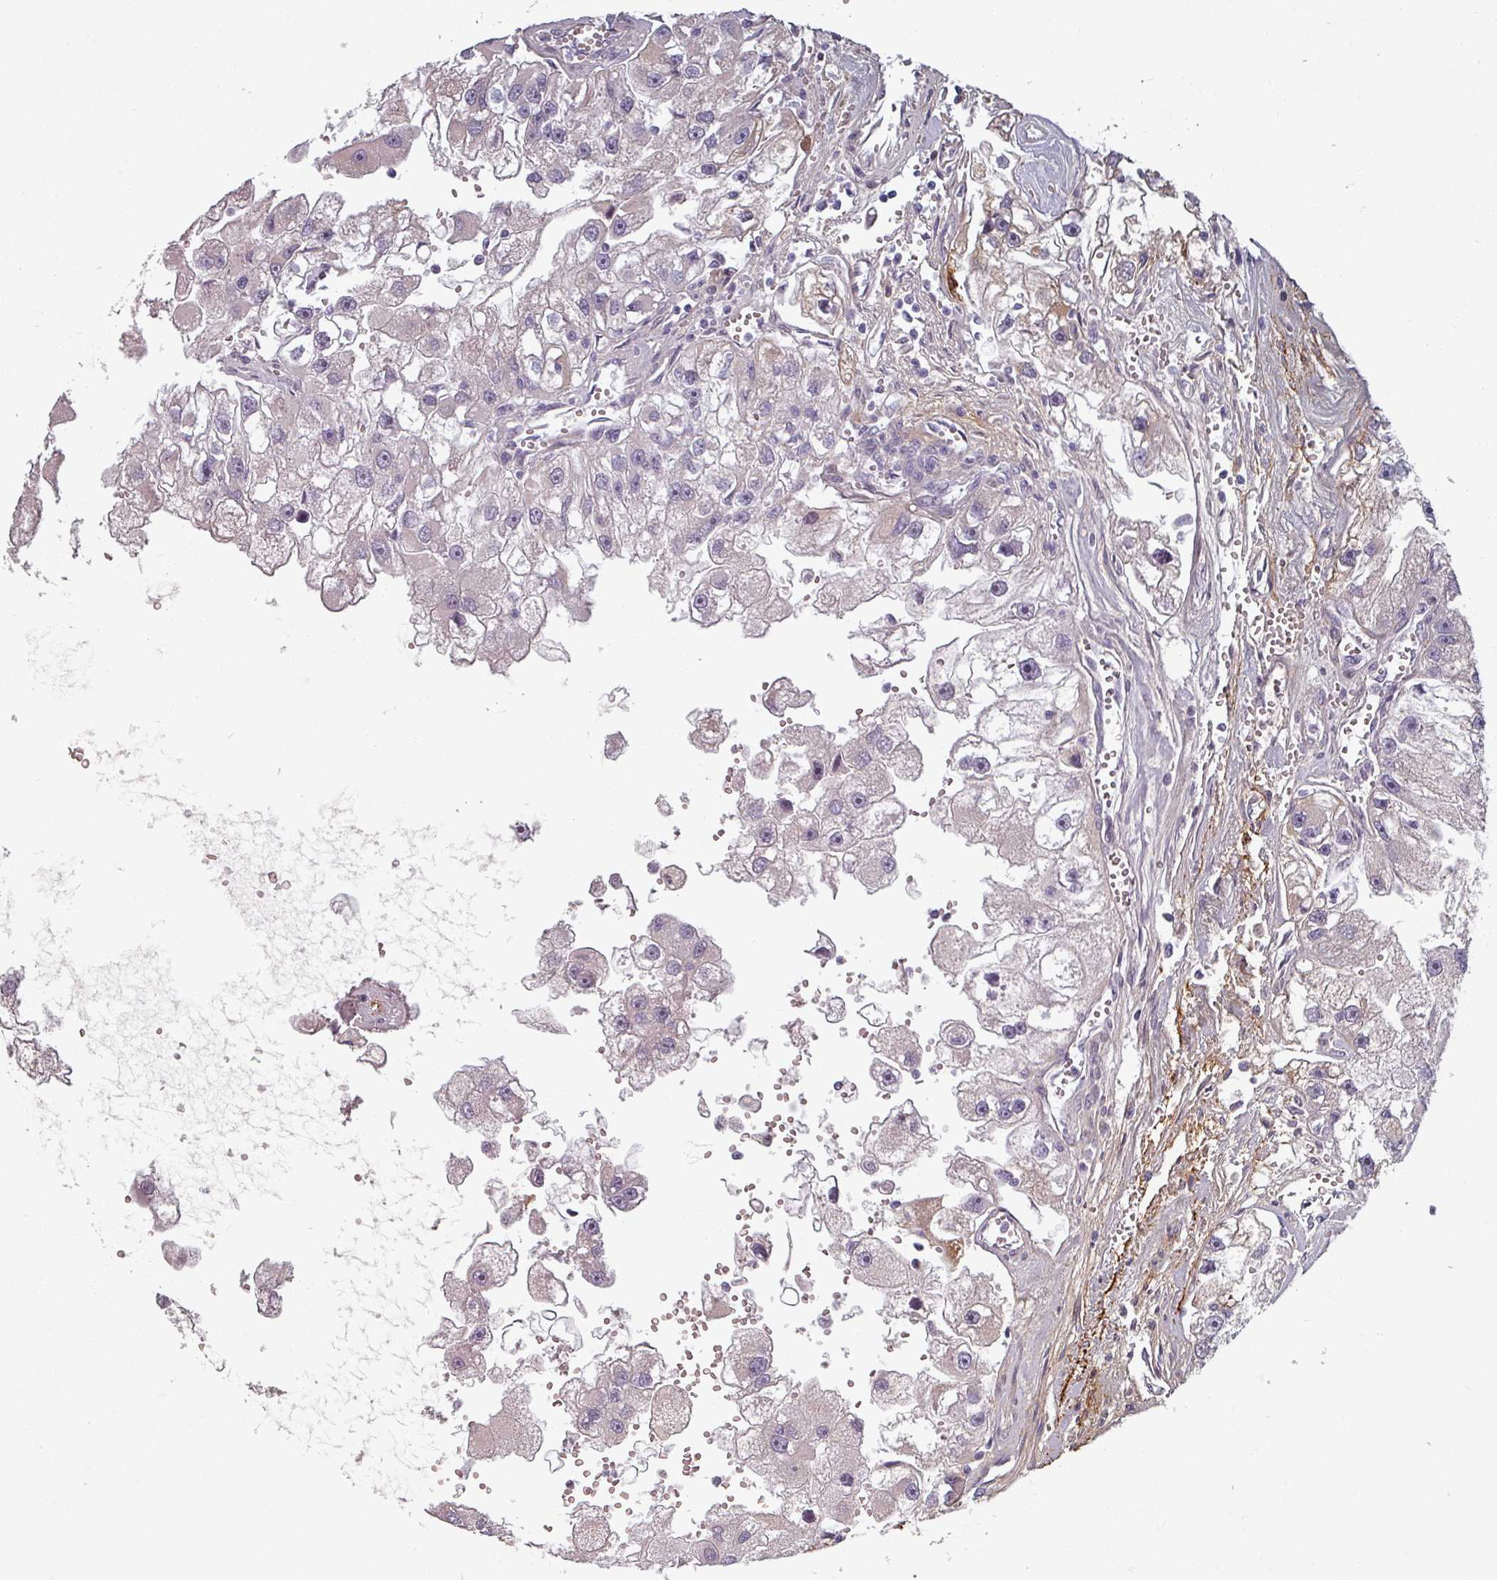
{"staining": {"intensity": "negative", "quantity": "none", "location": "none"}, "tissue": "renal cancer", "cell_type": "Tumor cells", "image_type": "cancer", "snomed": [{"axis": "morphology", "description": "Adenocarcinoma, NOS"}, {"axis": "topography", "description": "Kidney"}], "caption": "This is an IHC micrograph of renal cancer (adenocarcinoma). There is no positivity in tumor cells.", "gene": "CYB5RL", "patient": {"sex": "male", "age": 63}}